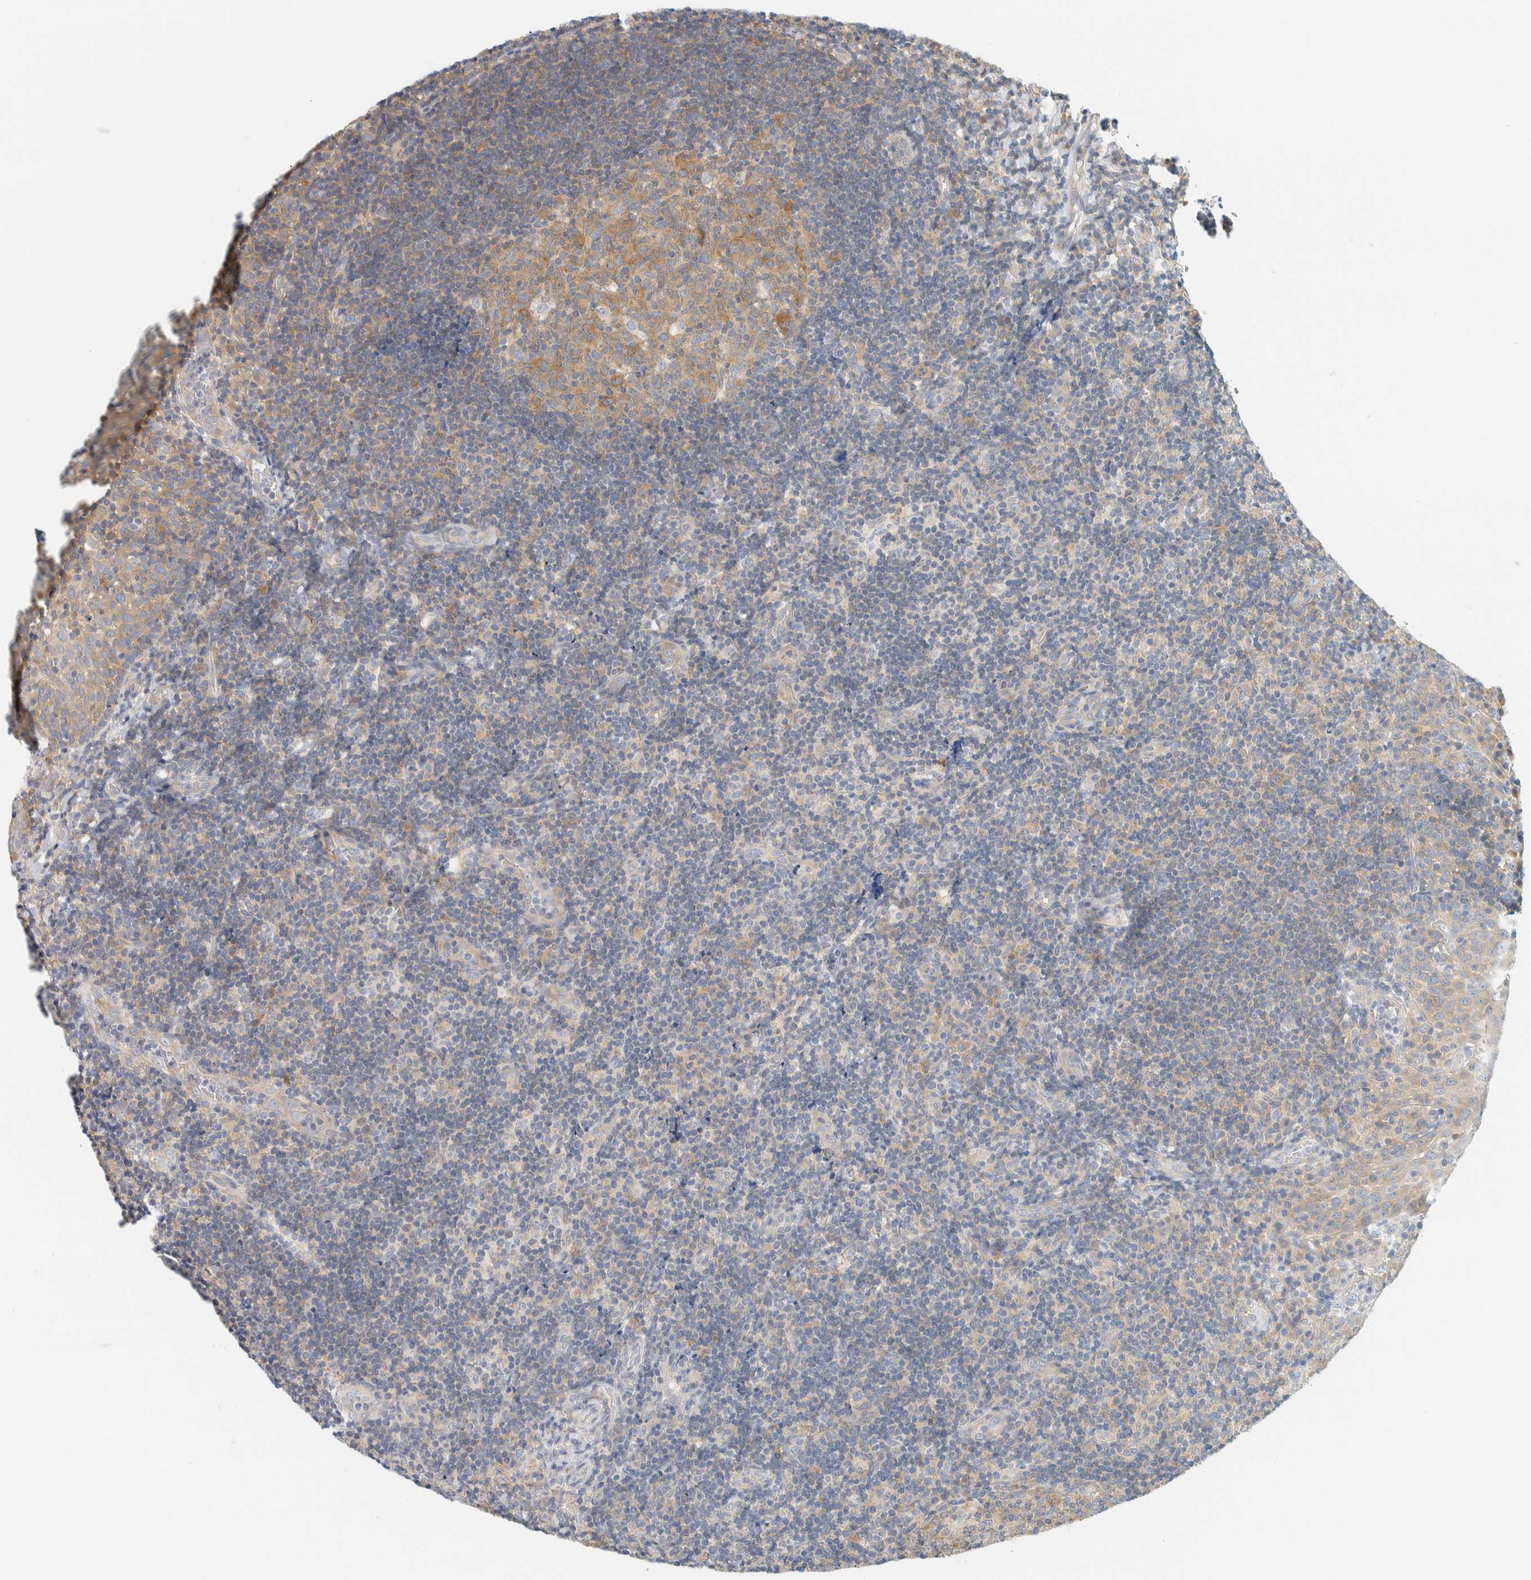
{"staining": {"intensity": "moderate", "quantity": ">75%", "location": "cytoplasmic/membranous"}, "tissue": "tonsil", "cell_type": "Germinal center cells", "image_type": "normal", "snomed": [{"axis": "morphology", "description": "Normal tissue, NOS"}, {"axis": "topography", "description": "Tonsil"}], "caption": "Protein positivity by immunohistochemistry (IHC) demonstrates moderate cytoplasmic/membranous positivity in approximately >75% of germinal center cells in benign tonsil.", "gene": "AARSD1", "patient": {"sex": "female", "age": 40}}